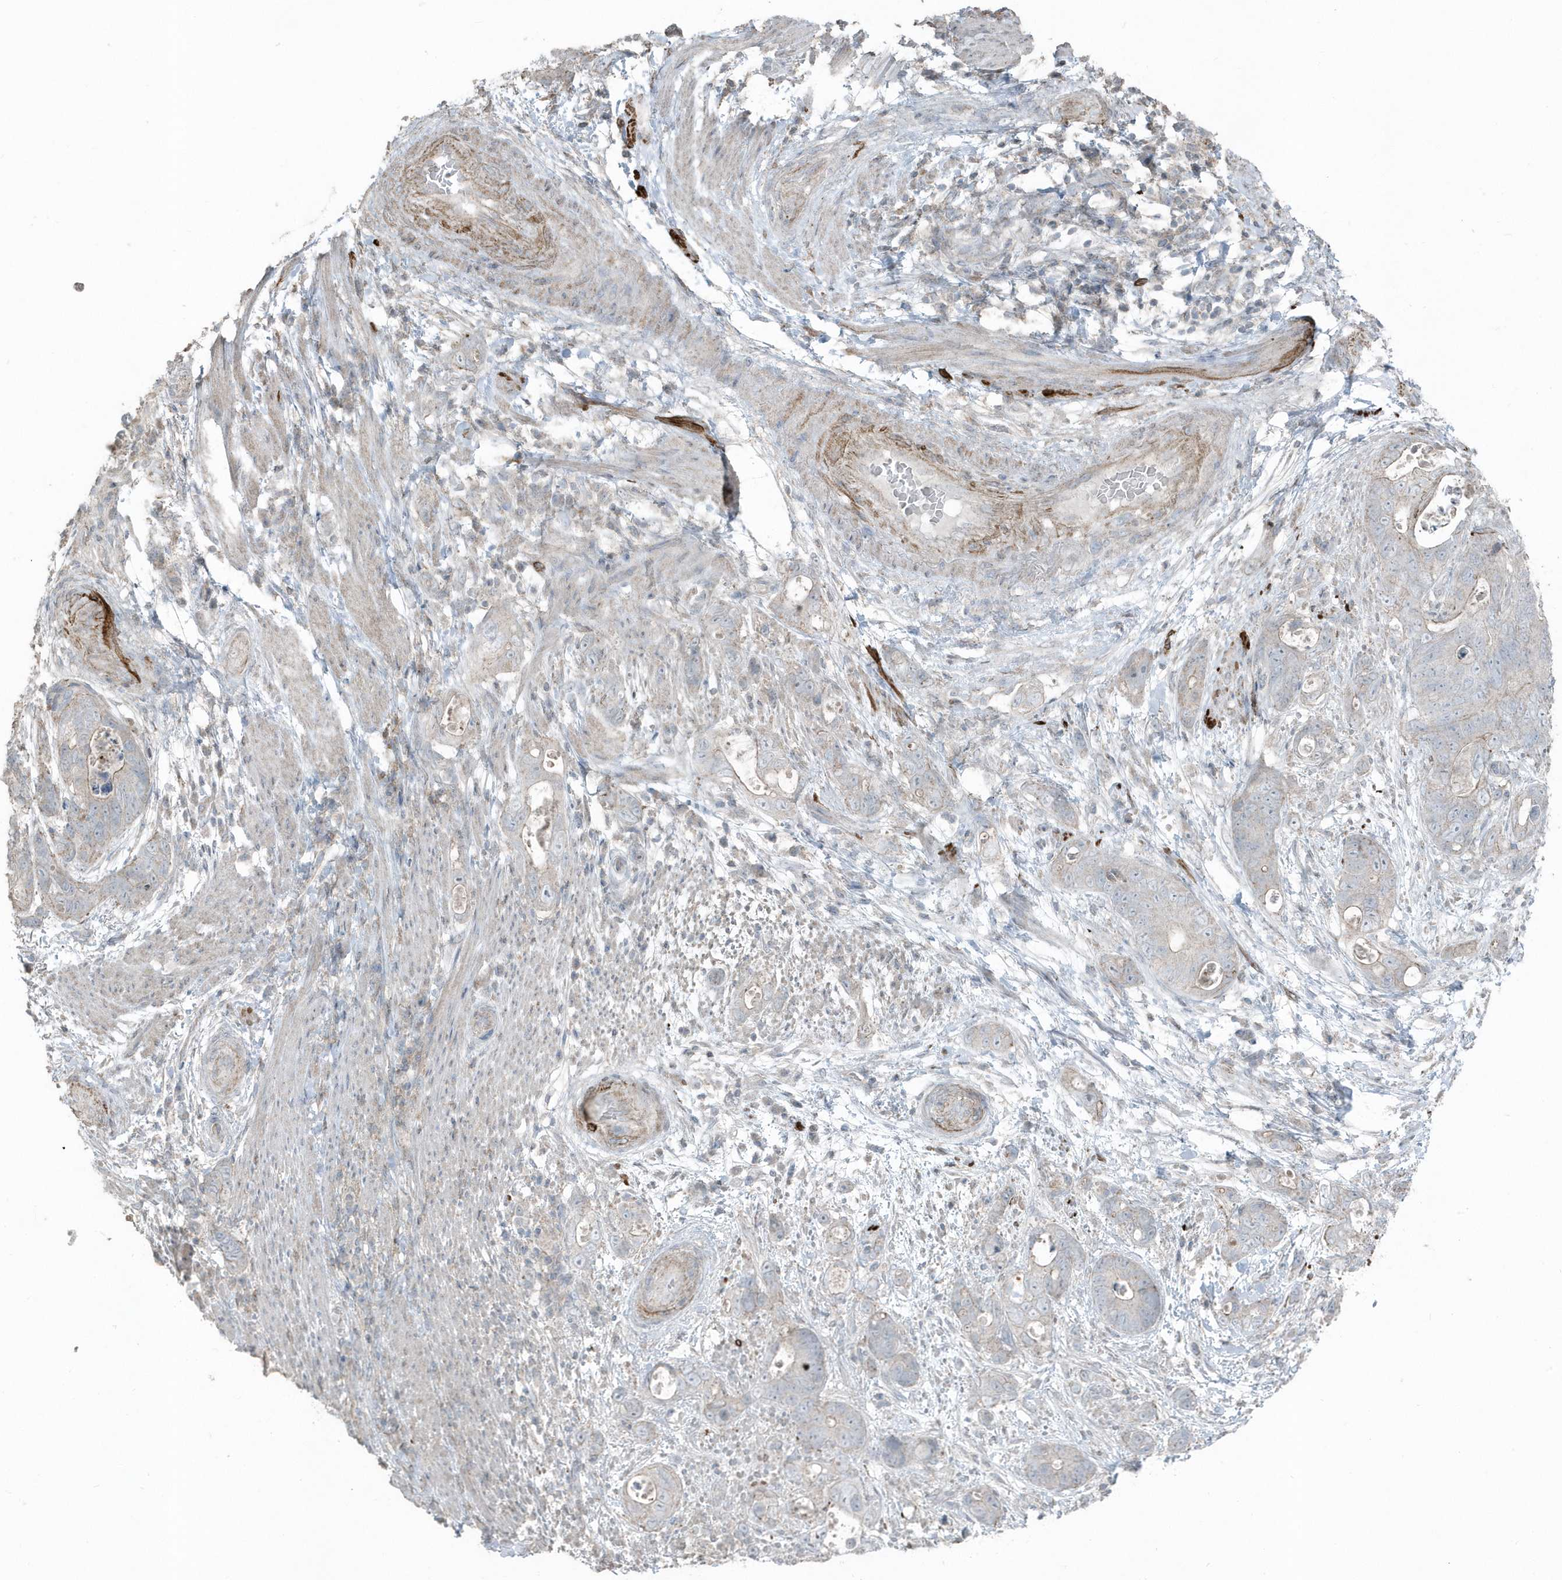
{"staining": {"intensity": "negative", "quantity": "none", "location": "none"}, "tissue": "stomach cancer", "cell_type": "Tumor cells", "image_type": "cancer", "snomed": [{"axis": "morphology", "description": "Adenocarcinoma, NOS"}, {"axis": "topography", "description": "Stomach"}], "caption": "DAB immunohistochemical staining of adenocarcinoma (stomach) displays no significant positivity in tumor cells.", "gene": "ACTC1", "patient": {"sex": "female", "age": 89}}